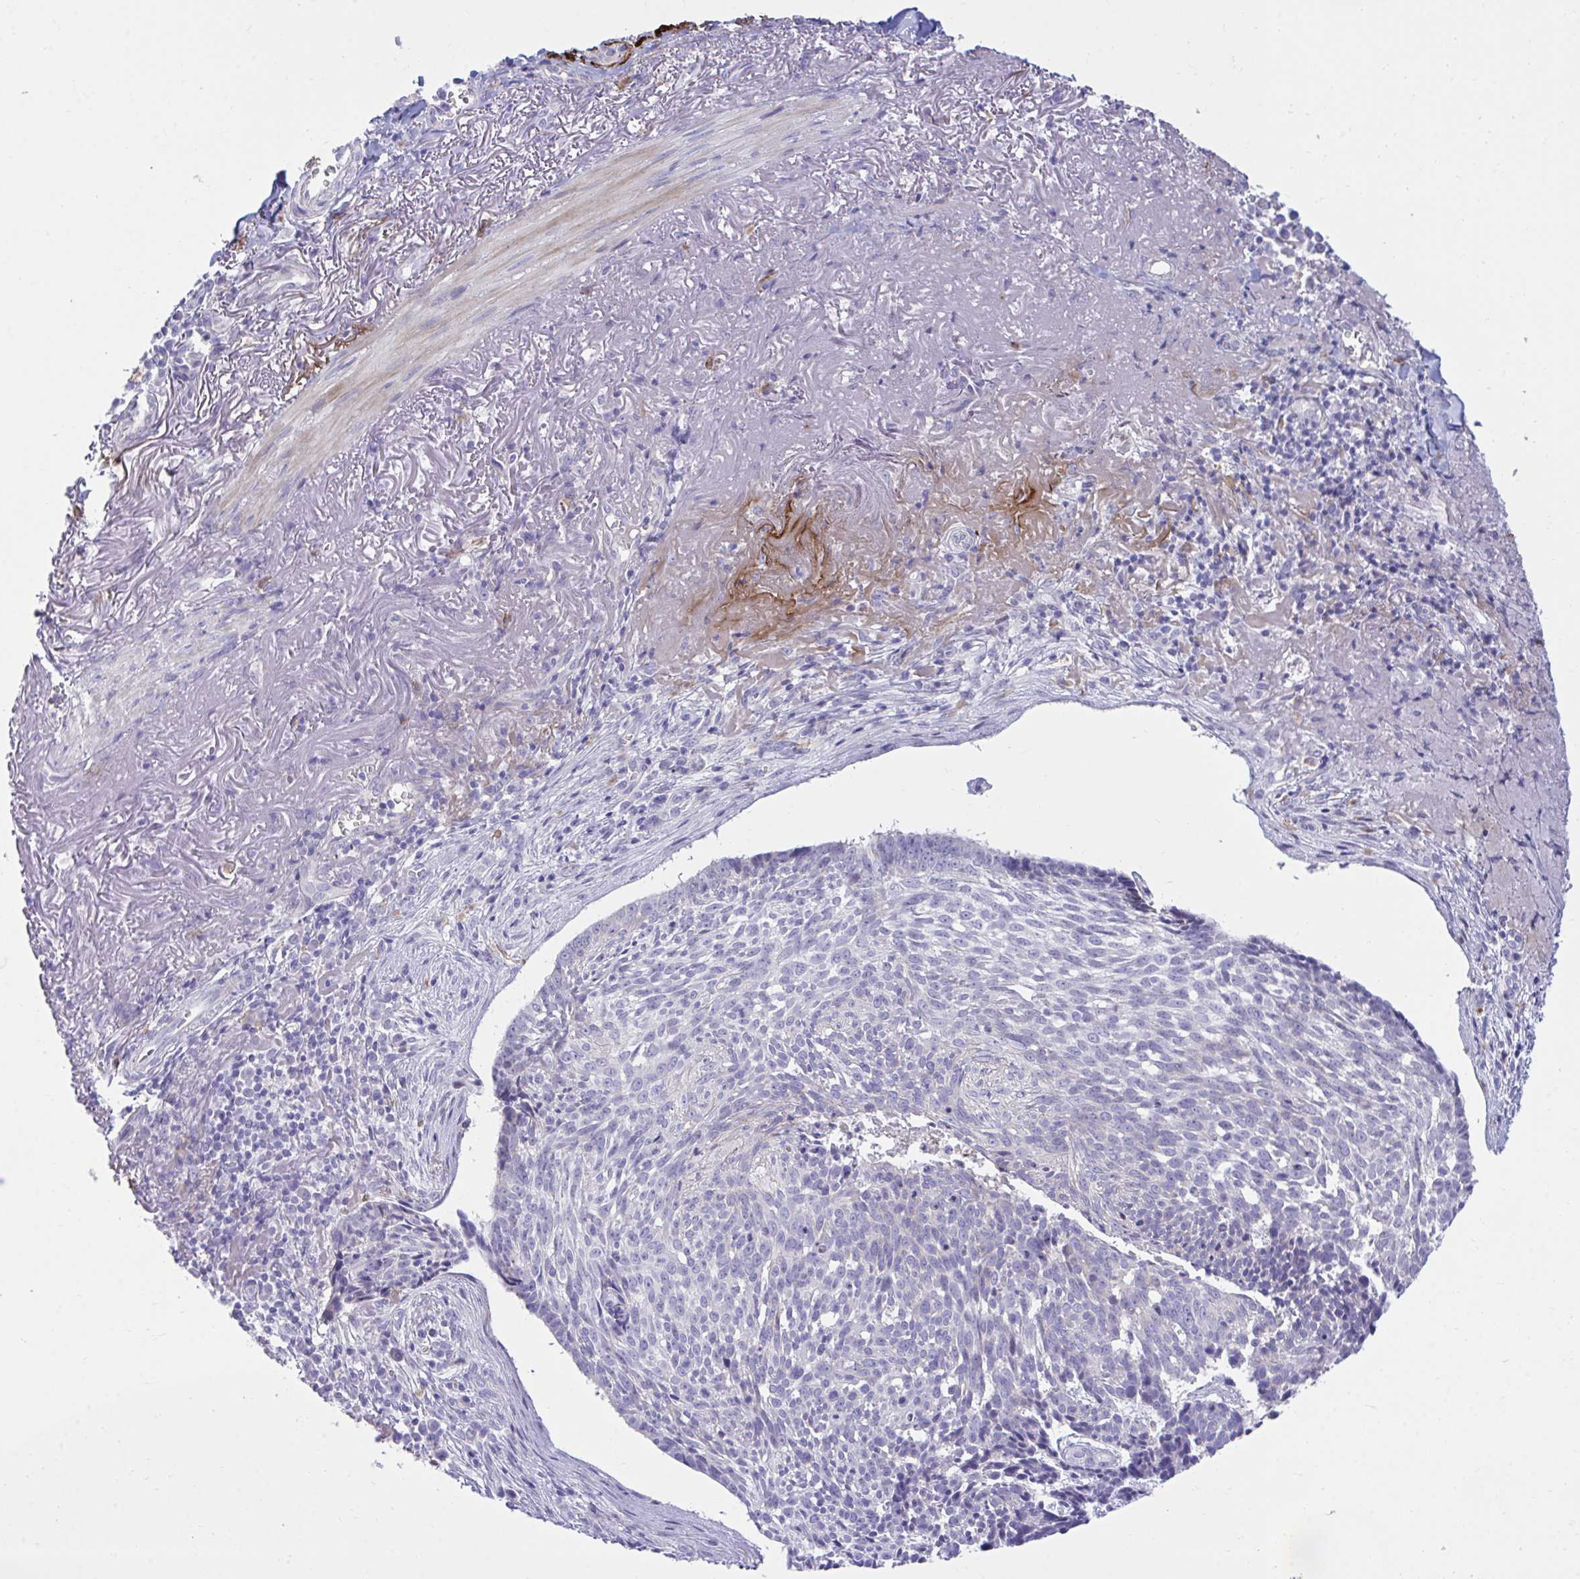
{"staining": {"intensity": "negative", "quantity": "none", "location": "none"}, "tissue": "skin cancer", "cell_type": "Tumor cells", "image_type": "cancer", "snomed": [{"axis": "morphology", "description": "Basal cell carcinoma"}, {"axis": "topography", "description": "Skin"}, {"axis": "topography", "description": "Skin of face"}], "caption": "Tumor cells show no significant staining in skin cancer.", "gene": "MED9", "patient": {"sex": "female", "age": 95}}